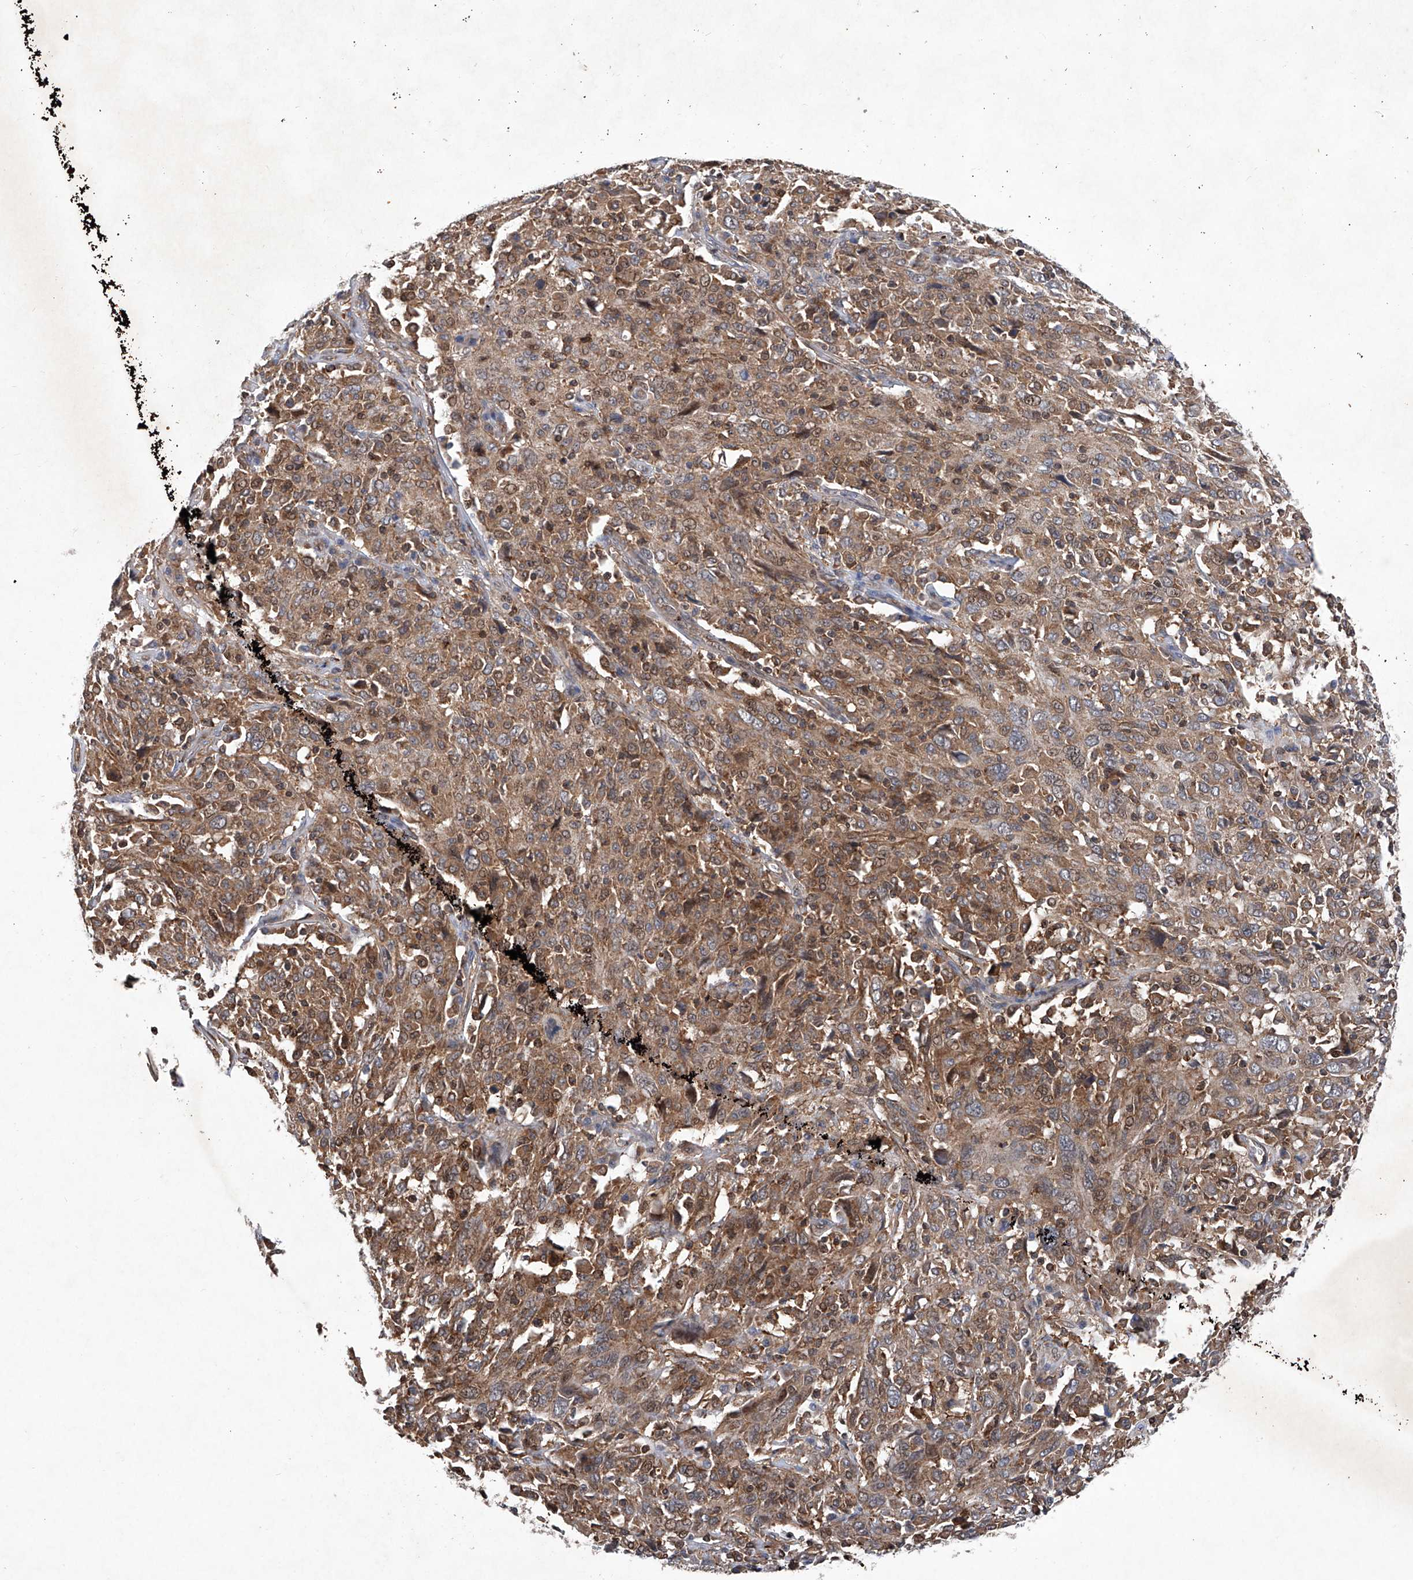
{"staining": {"intensity": "weak", "quantity": ">75%", "location": "cytoplasmic/membranous"}, "tissue": "cervical cancer", "cell_type": "Tumor cells", "image_type": "cancer", "snomed": [{"axis": "morphology", "description": "Squamous cell carcinoma, NOS"}, {"axis": "topography", "description": "Cervix"}], "caption": "An image of human cervical cancer (squamous cell carcinoma) stained for a protein exhibits weak cytoplasmic/membranous brown staining in tumor cells.", "gene": "NT5C3A", "patient": {"sex": "female", "age": 46}}